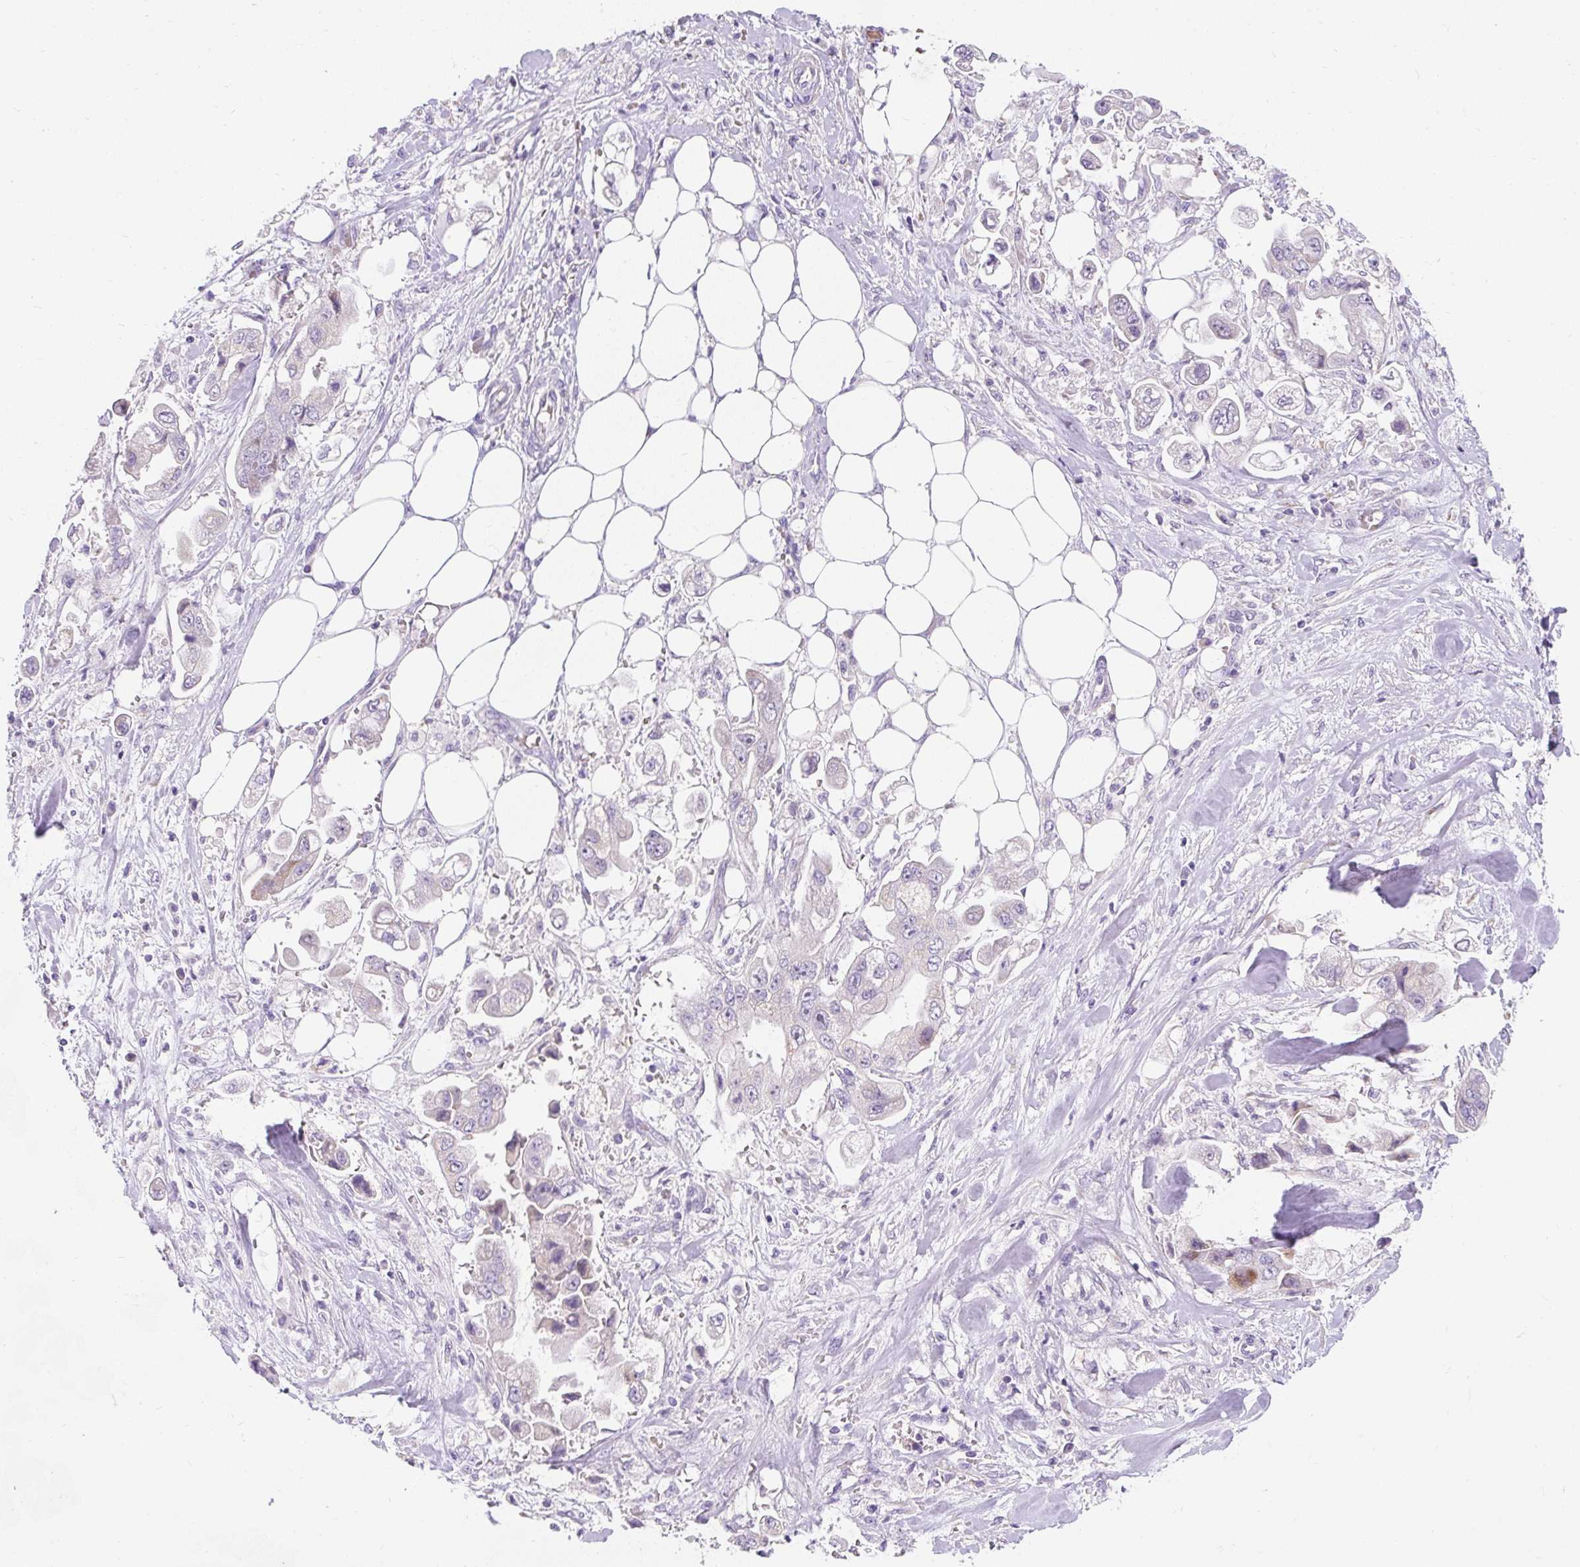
{"staining": {"intensity": "negative", "quantity": "none", "location": "none"}, "tissue": "stomach cancer", "cell_type": "Tumor cells", "image_type": "cancer", "snomed": [{"axis": "morphology", "description": "Adenocarcinoma, NOS"}, {"axis": "topography", "description": "Stomach"}], "caption": "Micrograph shows no significant protein positivity in tumor cells of adenocarcinoma (stomach).", "gene": "DTX4", "patient": {"sex": "male", "age": 62}}